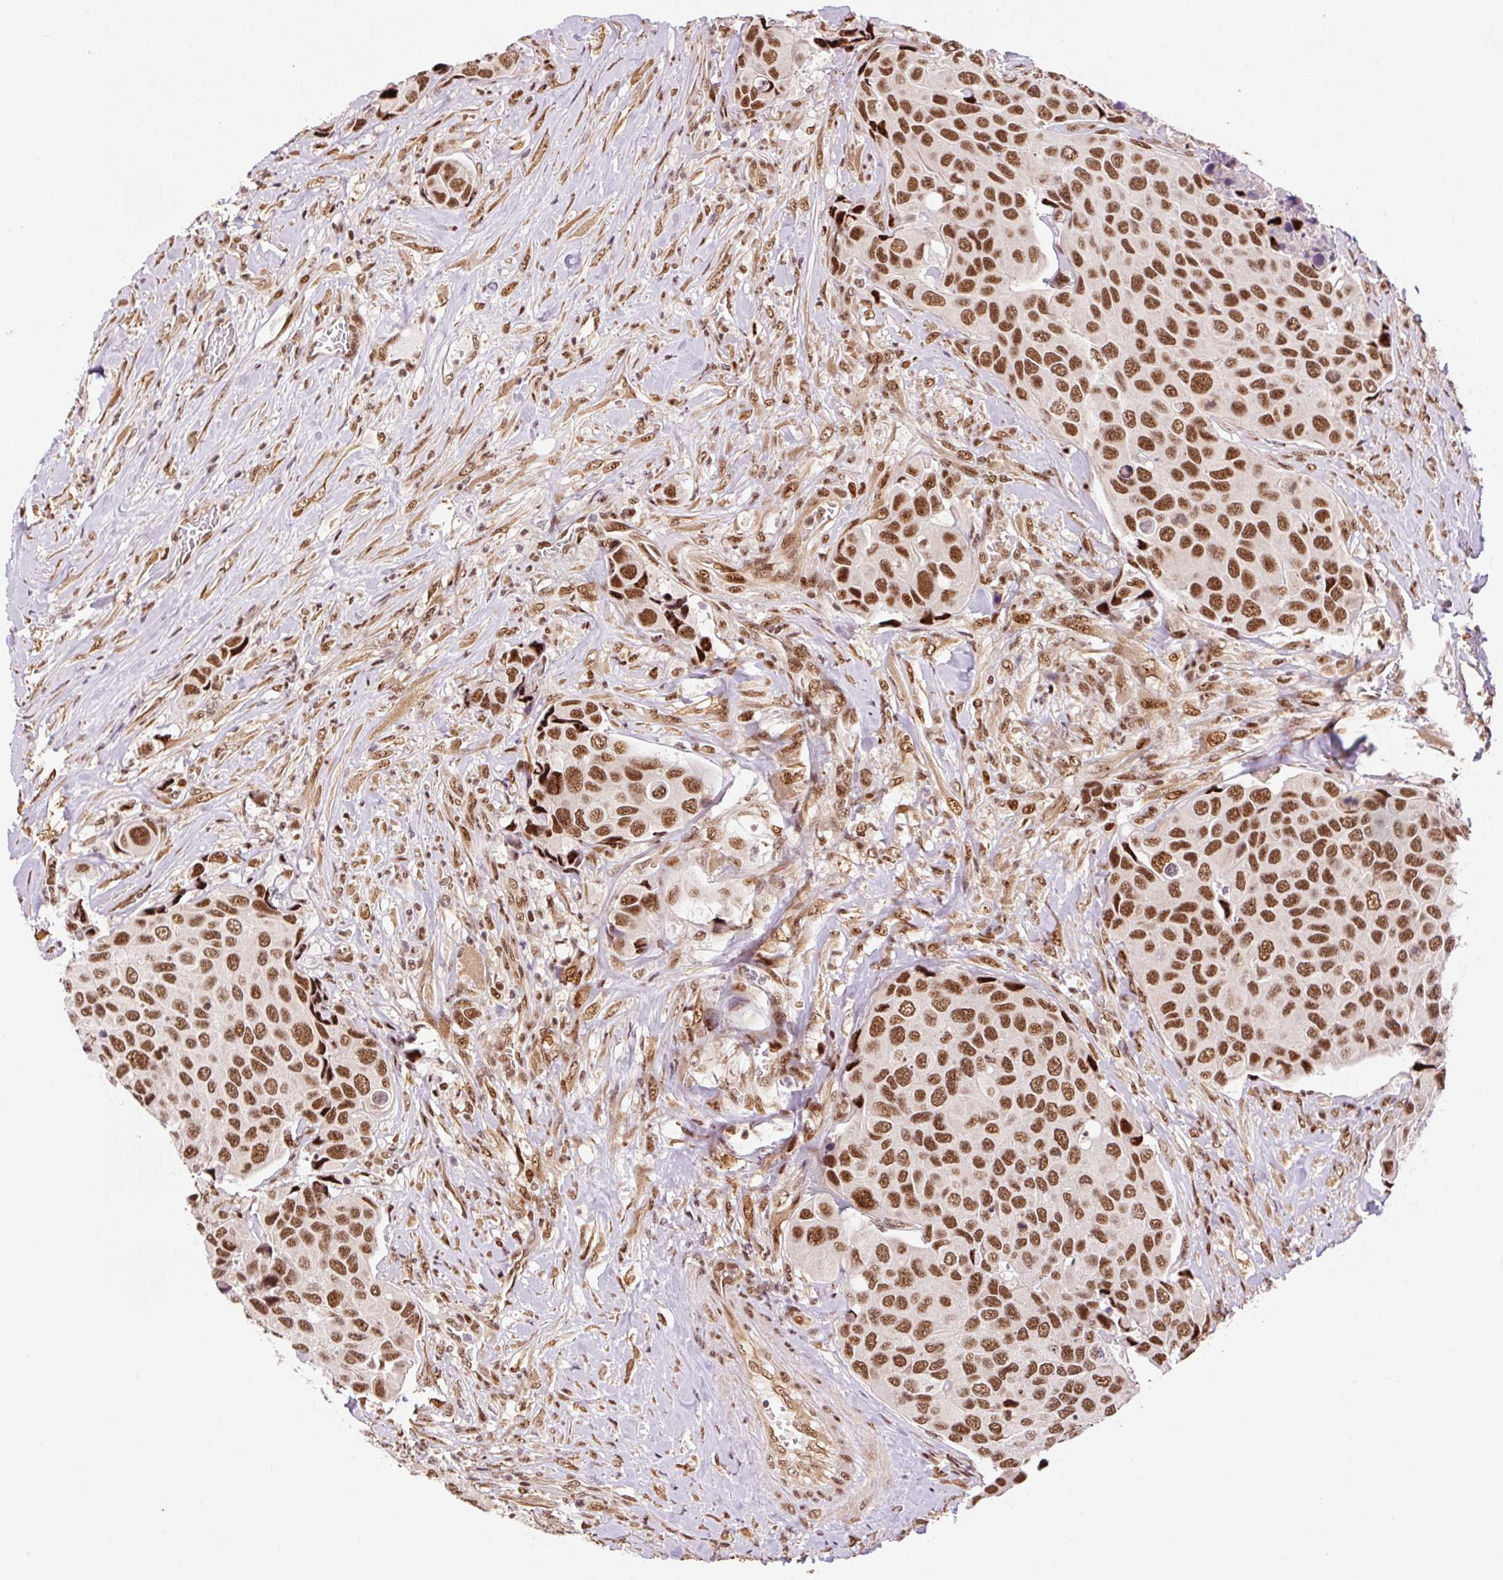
{"staining": {"intensity": "strong", "quantity": ">75%", "location": "nuclear"}, "tissue": "urothelial cancer", "cell_type": "Tumor cells", "image_type": "cancer", "snomed": [{"axis": "morphology", "description": "Urothelial carcinoma, High grade"}, {"axis": "topography", "description": "Urinary bladder"}], "caption": "Tumor cells show high levels of strong nuclear positivity in approximately >75% of cells in urothelial carcinoma (high-grade).", "gene": "INTS8", "patient": {"sex": "male", "age": 74}}